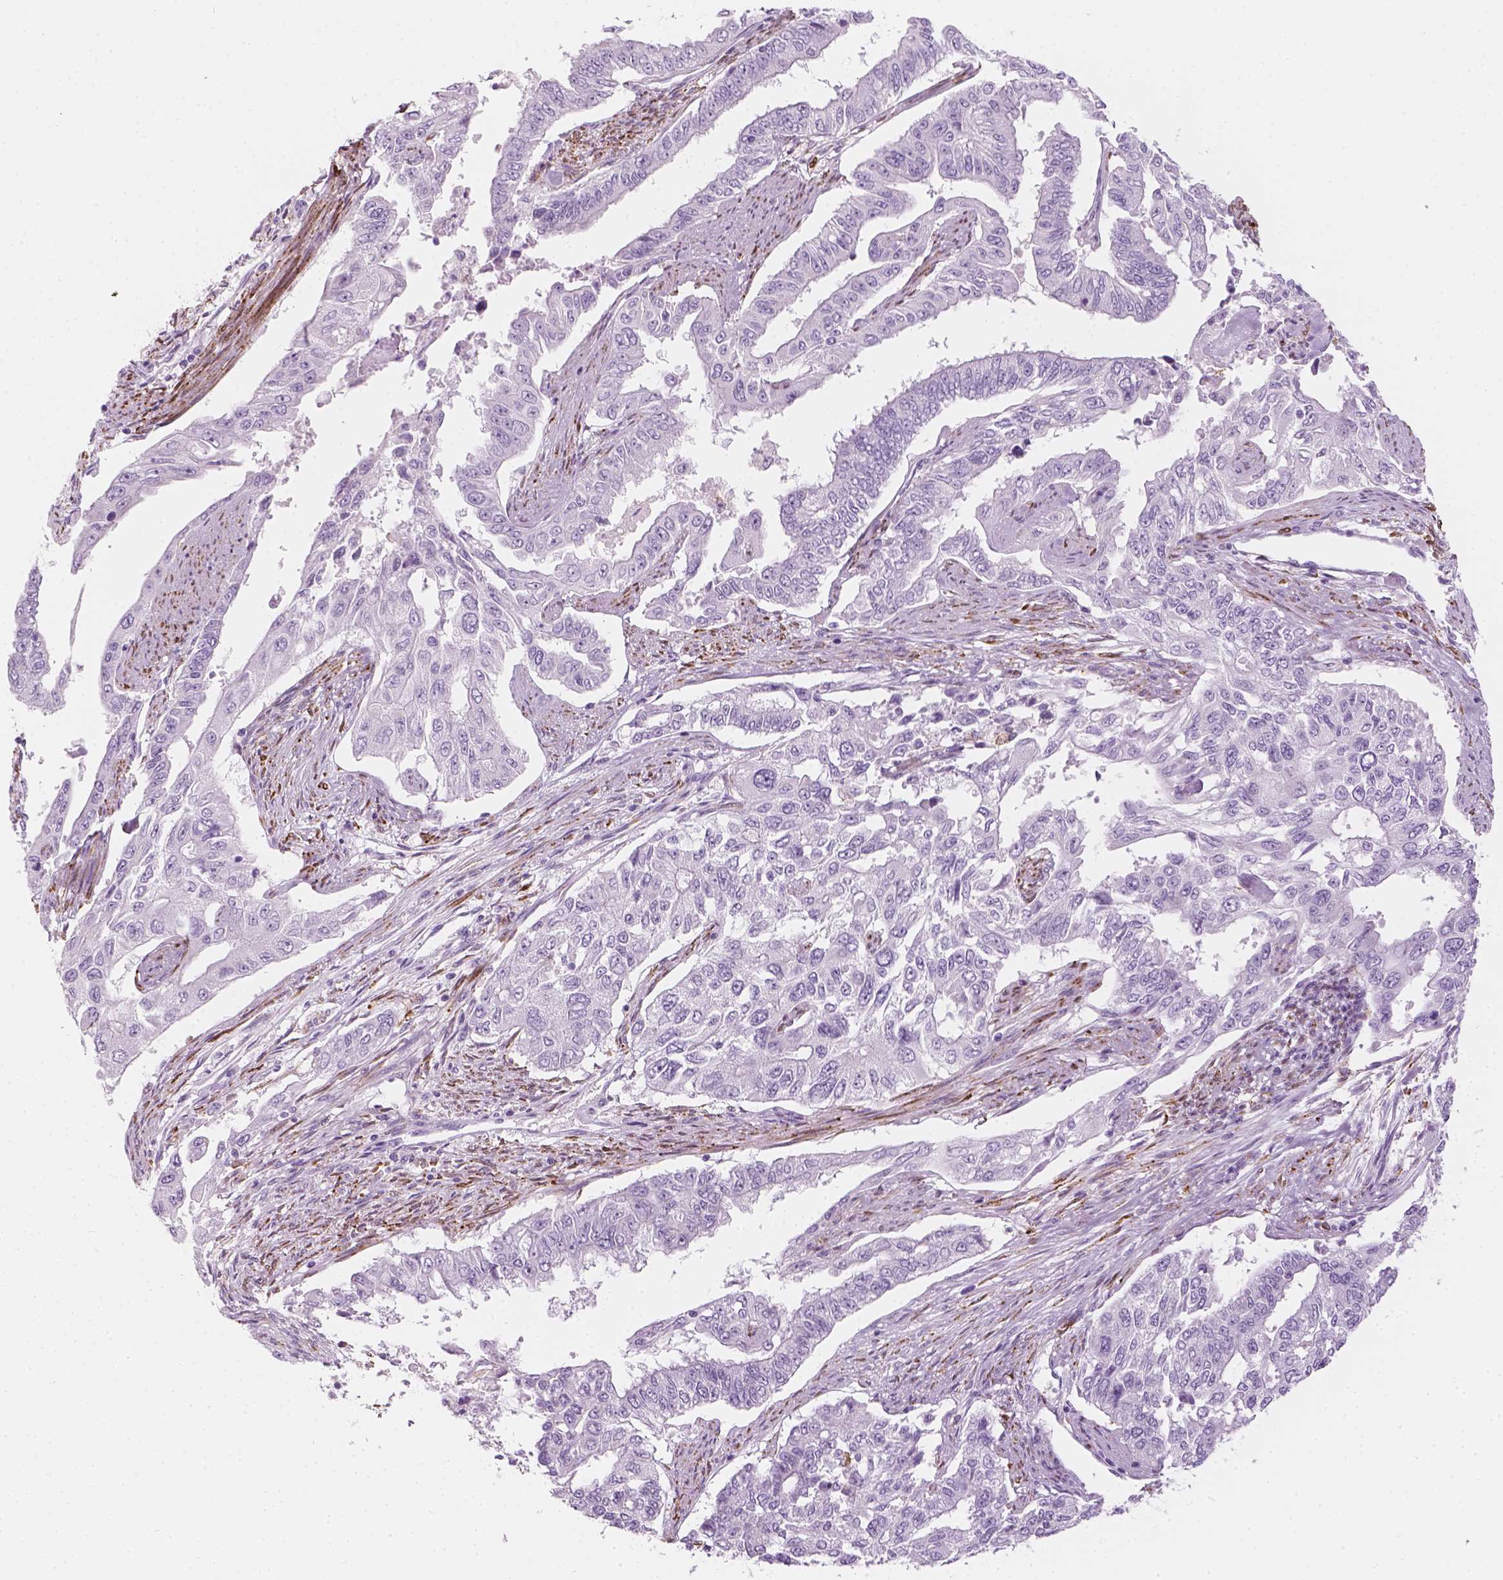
{"staining": {"intensity": "negative", "quantity": "none", "location": "none"}, "tissue": "endometrial cancer", "cell_type": "Tumor cells", "image_type": "cancer", "snomed": [{"axis": "morphology", "description": "Adenocarcinoma, NOS"}, {"axis": "topography", "description": "Uterus"}], "caption": "Tumor cells show no significant protein expression in adenocarcinoma (endometrial). (Brightfield microscopy of DAB (3,3'-diaminobenzidine) IHC at high magnification).", "gene": "CES1", "patient": {"sex": "female", "age": 59}}